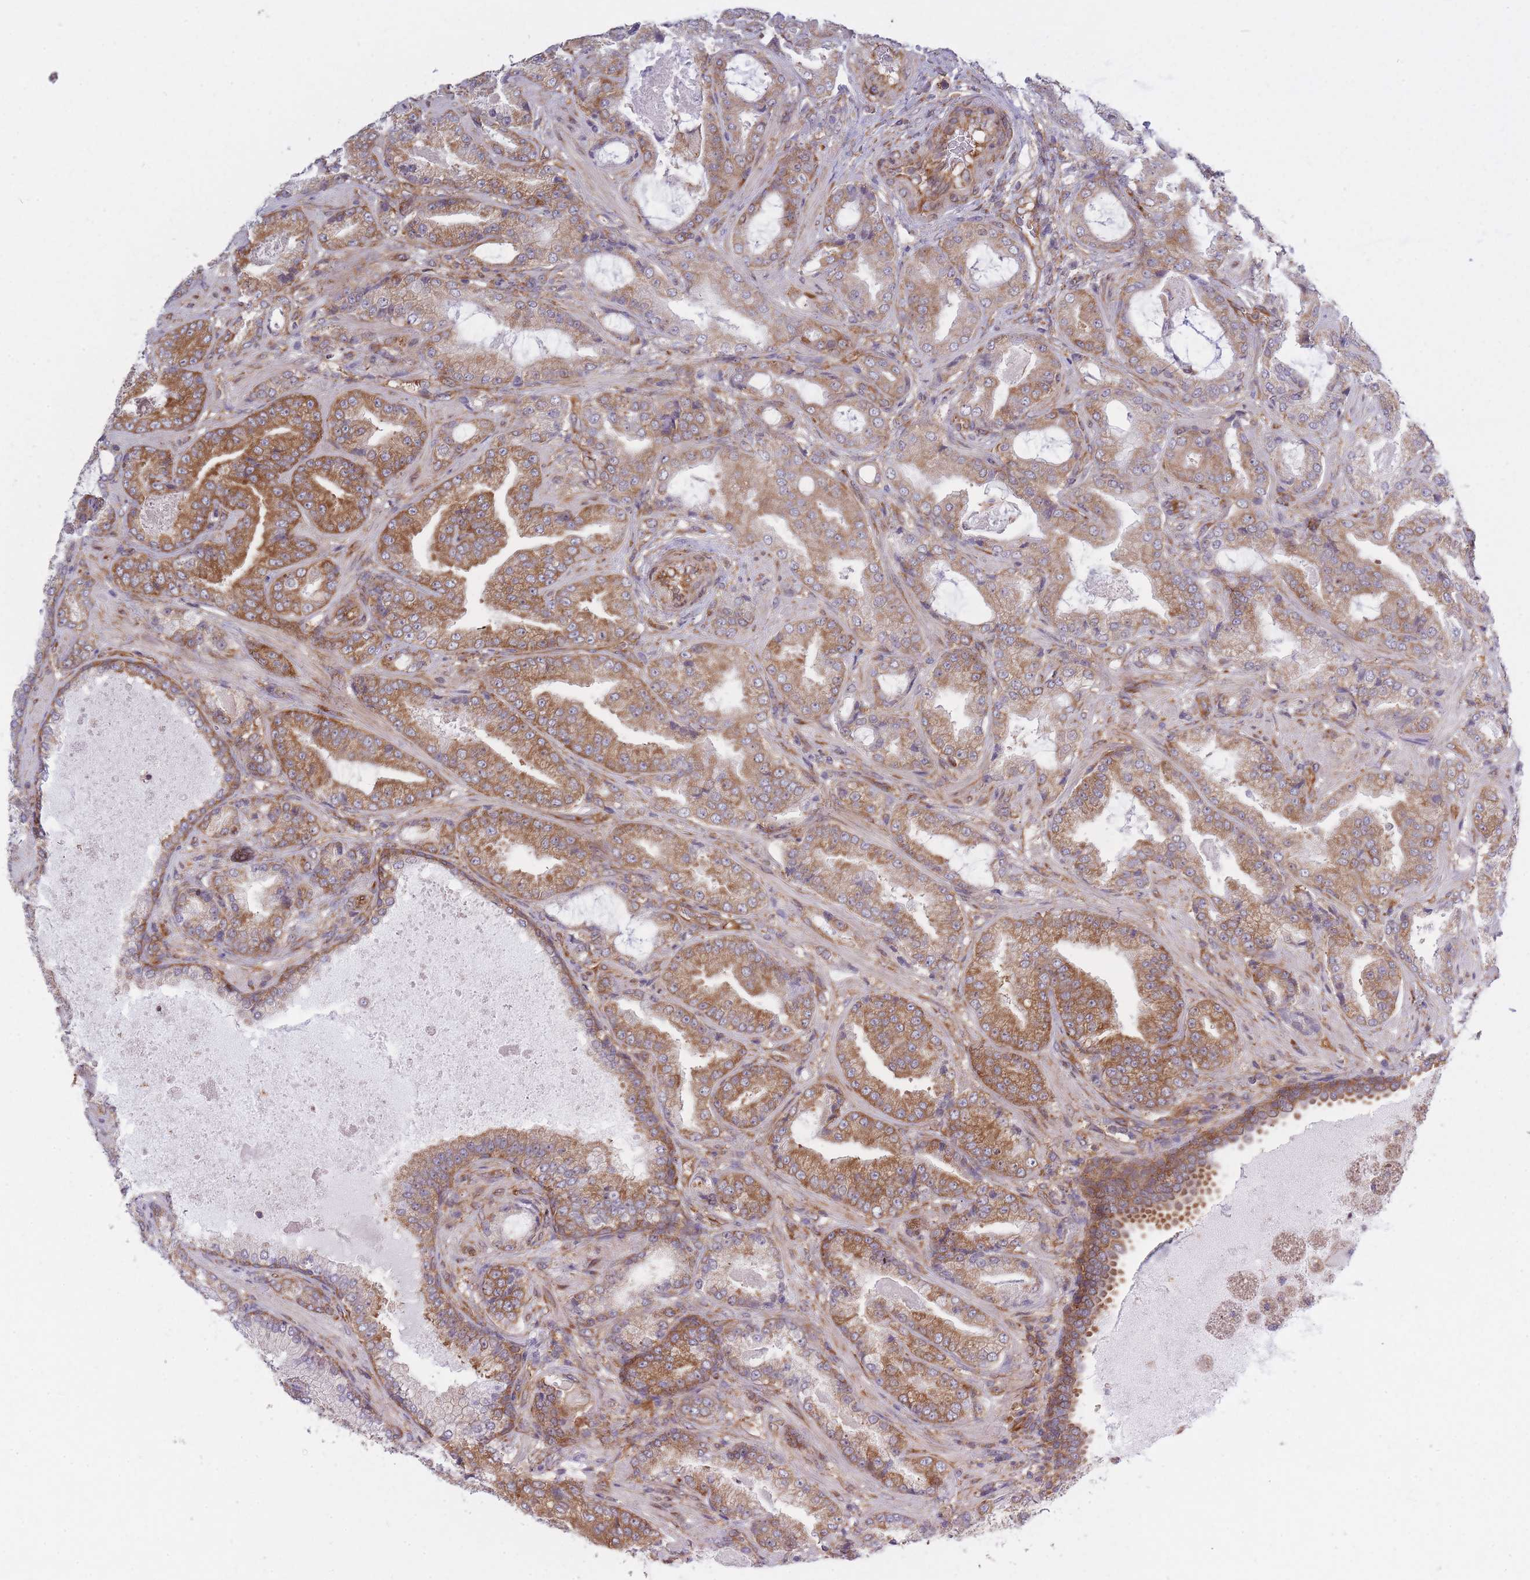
{"staining": {"intensity": "moderate", "quantity": ">75%", "location": "cytoplasmic/membranous"}, "tissue": "prostate cancer", "cell_type": "Tumor cells", "image_type": "cancer", "snomed": [{"axis": "morphology", "description": "Adenocarcinoma, High grade"}, {"axis": "topography", "description": "Prostate"}], "caption": "An immunohistochemistry micrograph of tumor tissue is shown. Protein staining in brown shows moderate cytoplasmic/membranous positivity in prostate cancer (high-grade adenocarcinoma) within tumor cells.", "gene": "CCDC124", "patient": {"sex": "male", "age": 68}}